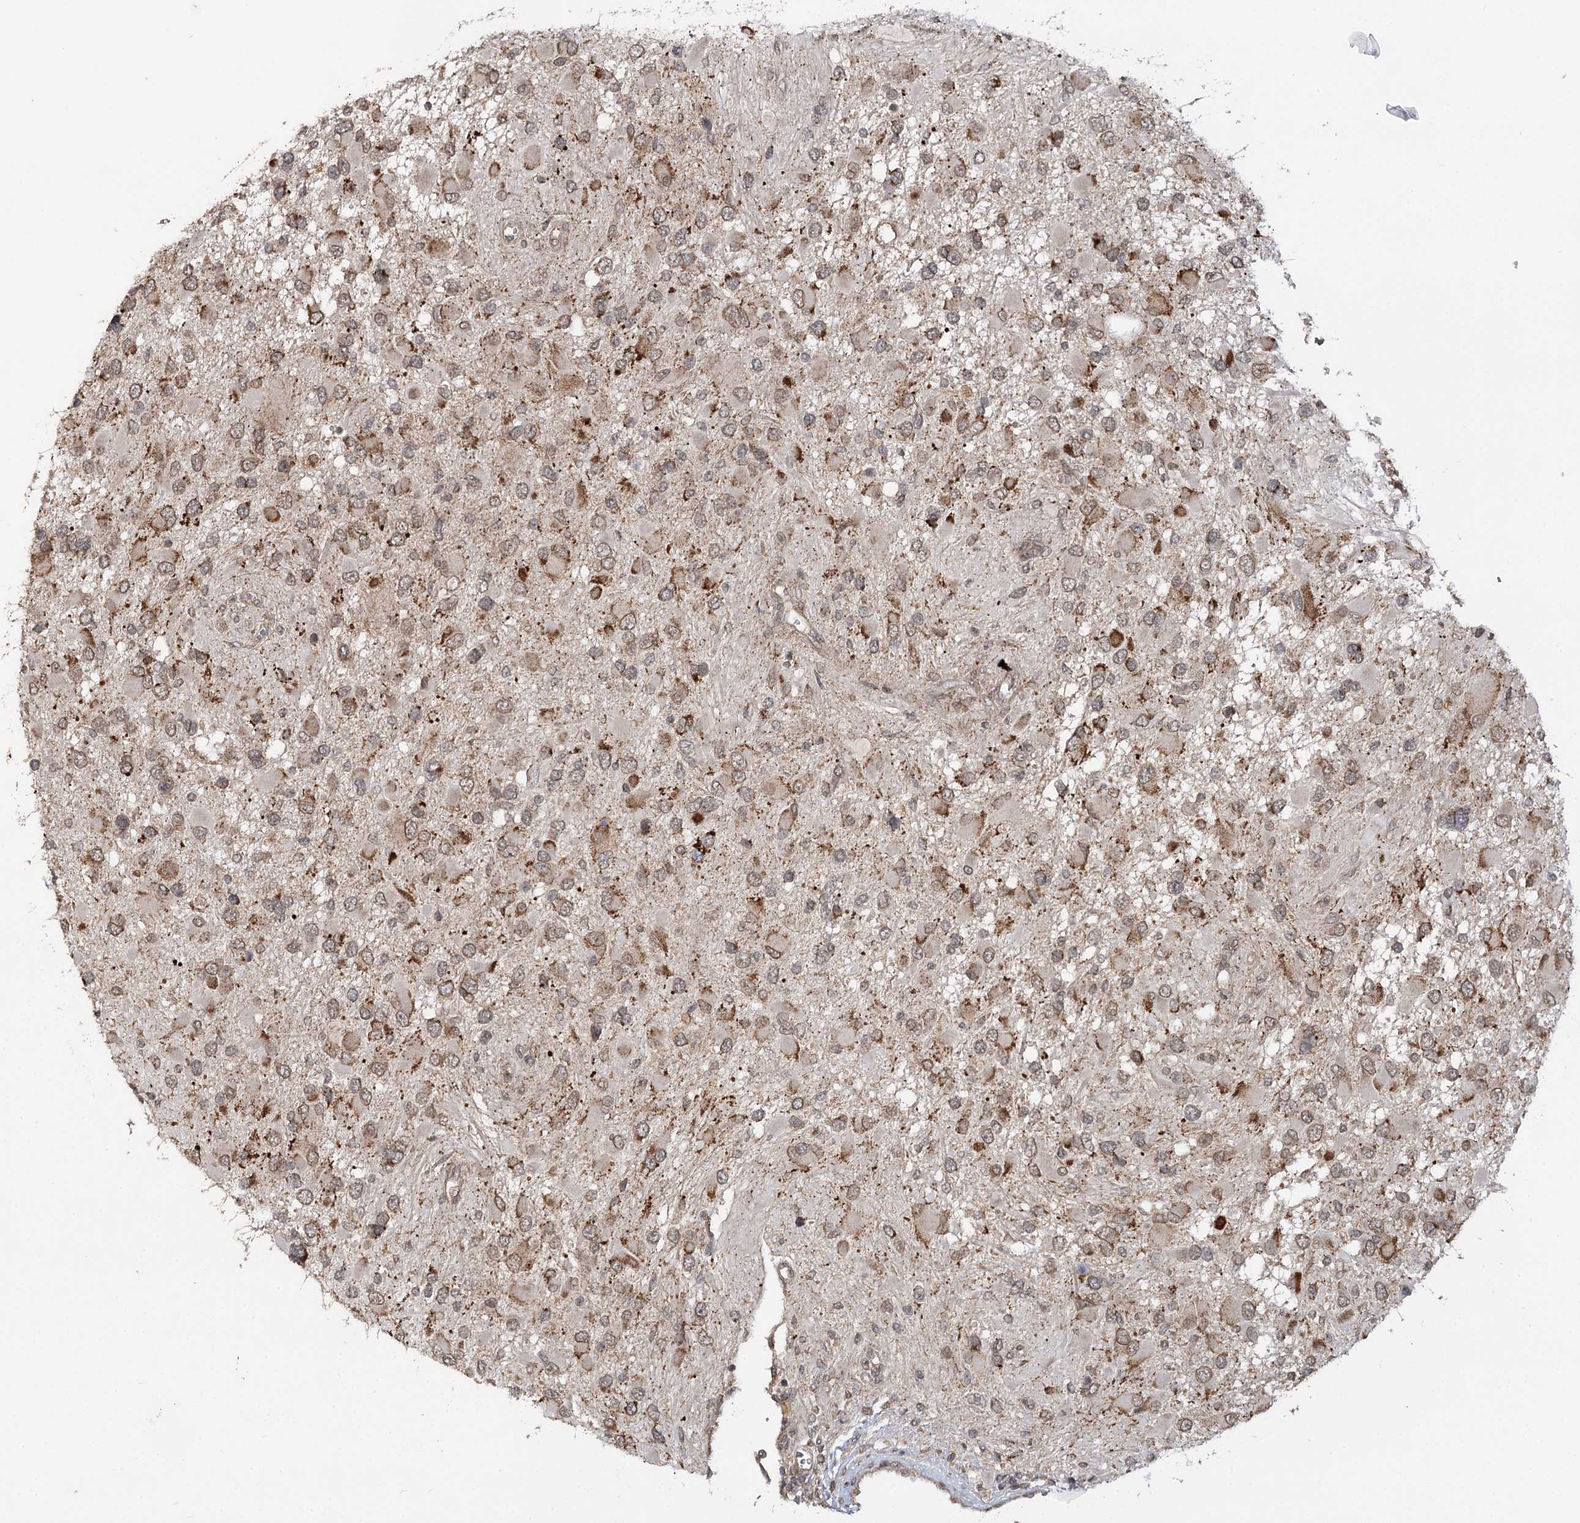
{"staining": {"intensity": "moderate", "quantity": "25%-75%", "location": "cytoplasmic/membranous"}, "tissue": "glioma", "cell_type": "Tumor cells", "image_type": "cancer", "snomed": [{"axis": "morphology", "description": "Glioma, malignant, High grade"}, {"axis": "topography", "description": "Brain"}], "caption": "About 25%-75% of tumor cells in glioma exhibit moderate cytoplasmic/membranous protein positivity as visualized by brown immunohistochemical staining.", "gene": "ZNRF3", "patient": {"sex": "male", "age": 53}}